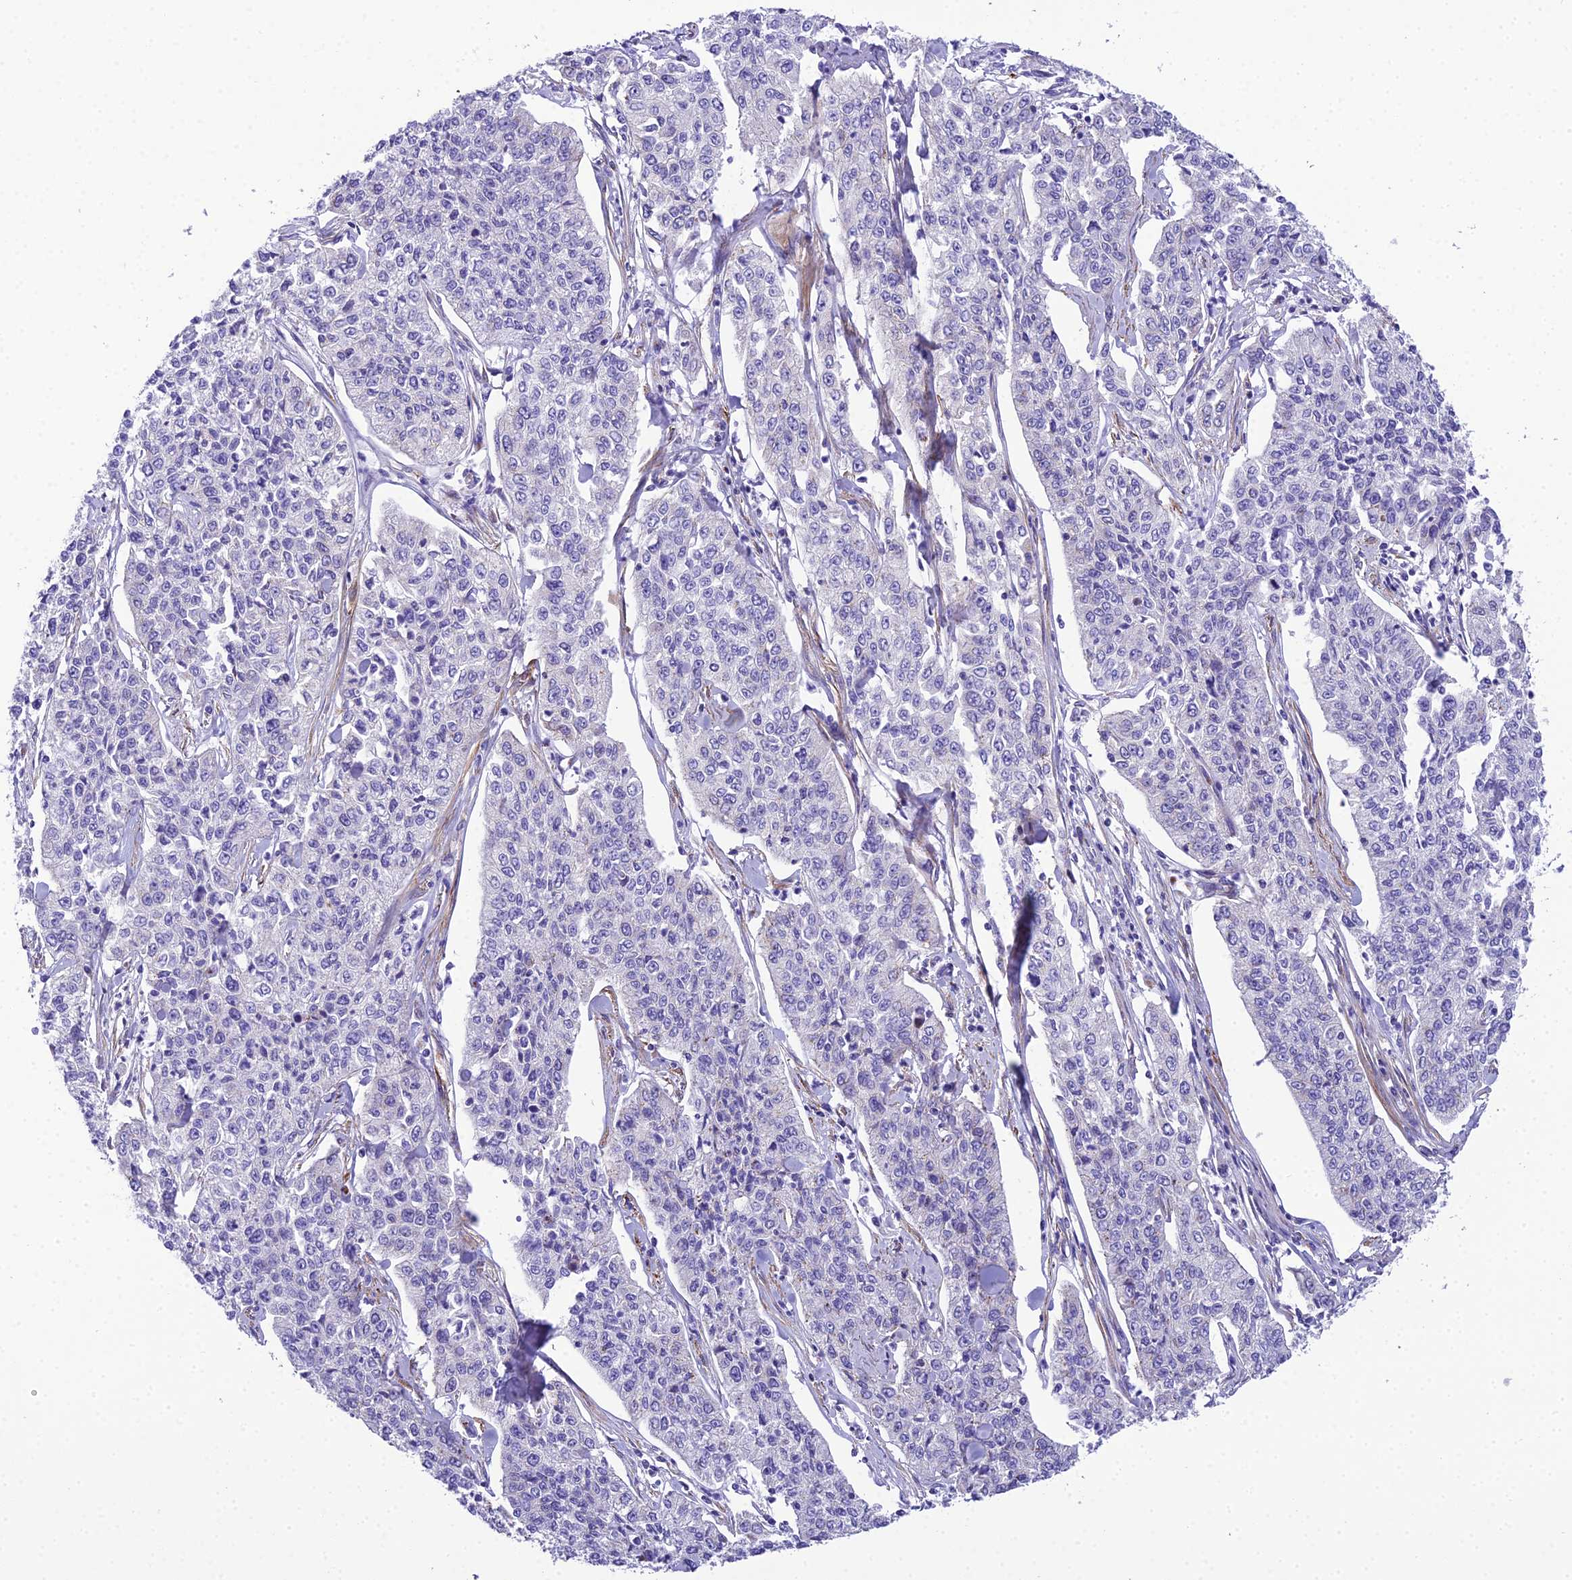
{"staining": {"intensity": "negative", "quantity": "none", "location": "none"}, "tissue": "cervical cancer", "cell_type": "Tumor cells", "image_type": "cancer", "snomed": [{"axis": "morphology", "description": "Squamous cell carcinoma, NOS"}, {"axis": "topography", "description": "Cervix"}], "caption": "Immunohistochemical staining of human cervical squamous cell carcinoma reveals no significant positivity in tumor cells.", "gene": "GFRA1", "patient": {"sex": "female", "age": 35}}